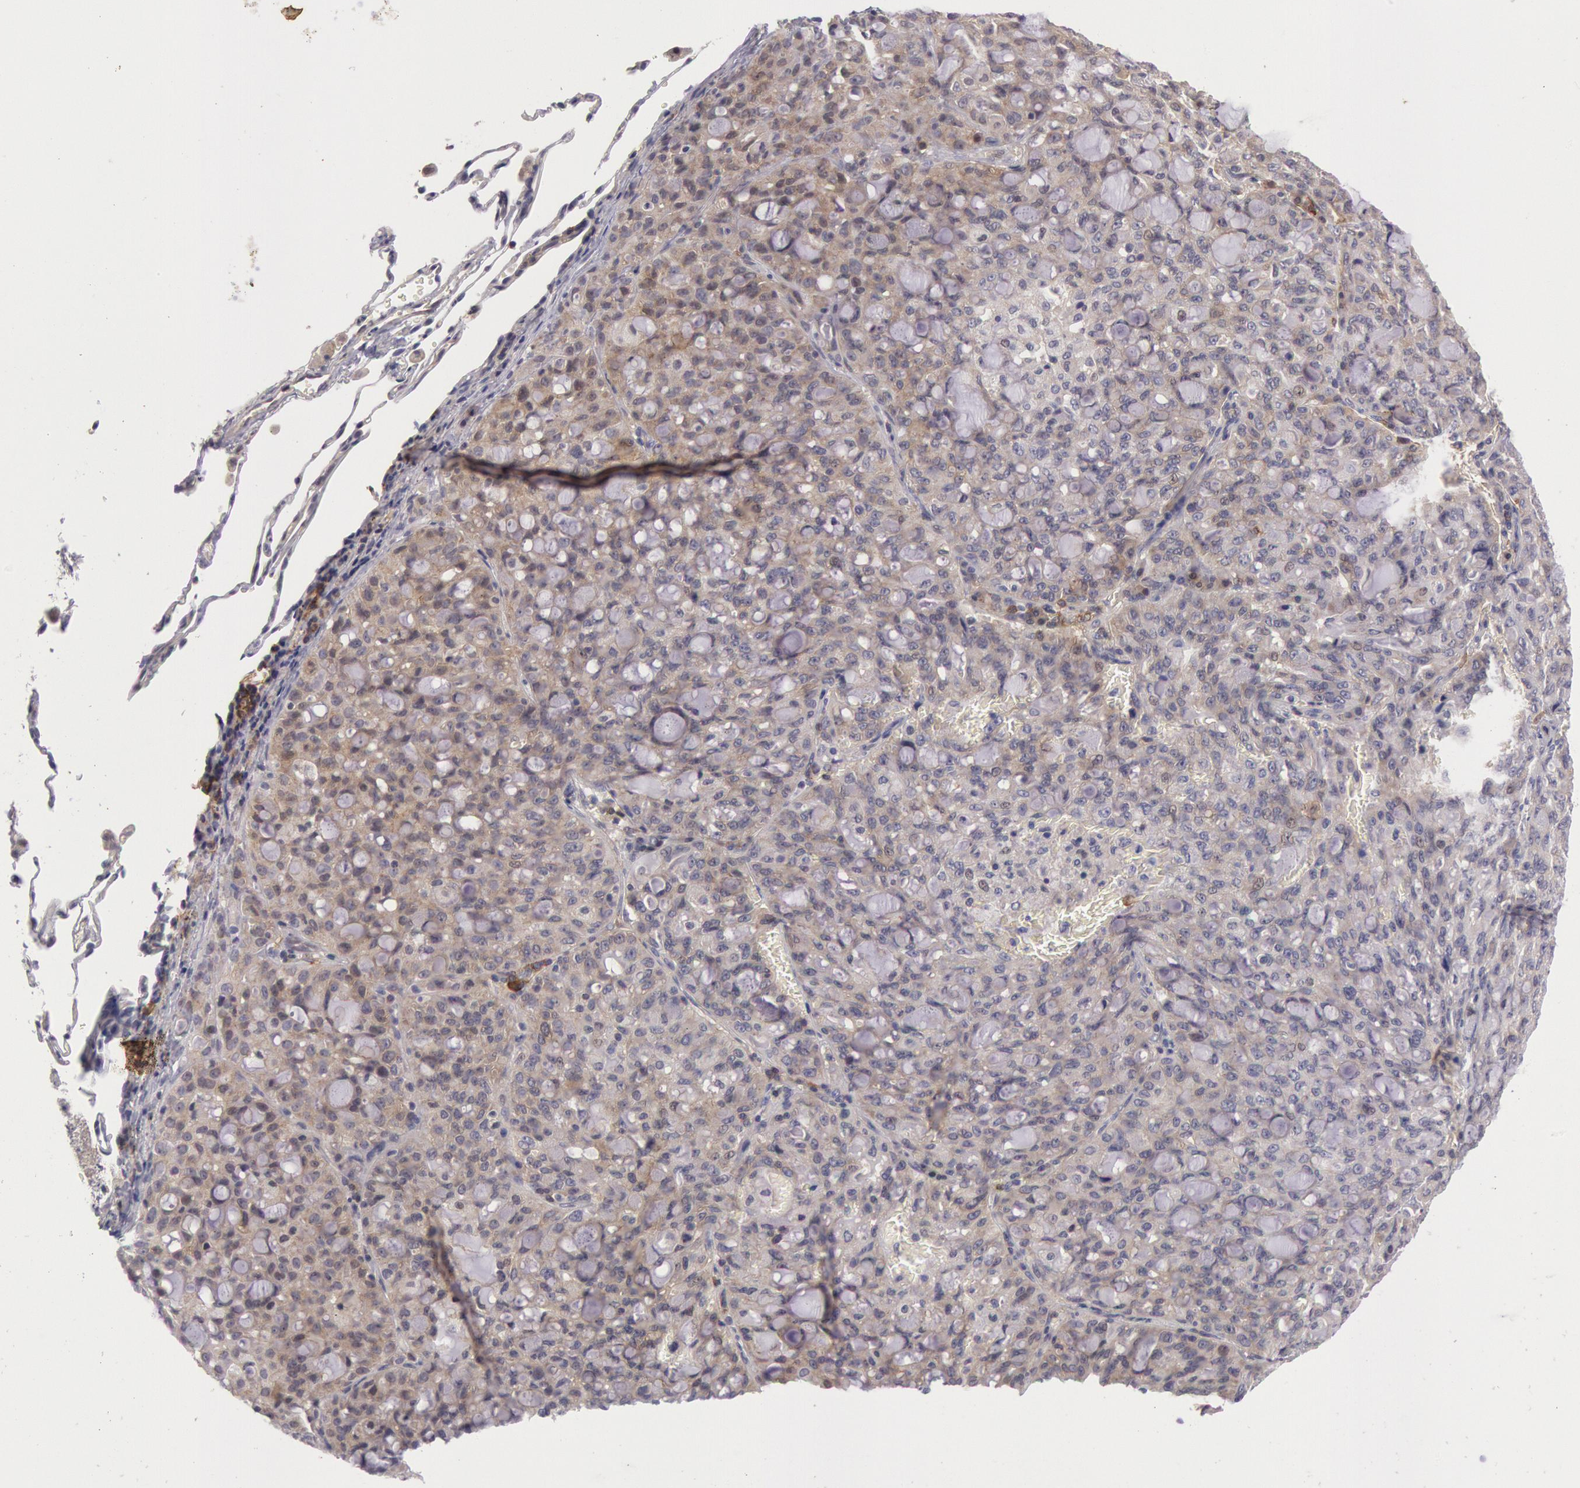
{"staining": {"intensity": "weak", "quantity": "25%-75%", "location": "cytoplasmic/membranous"}, "tissue": "lung cancer", "cell_type": "Tumor cells", "image_type": "cancer", "snomed": [{"axis": "morphology", "description": "Adenocarcinoma, NOS"}, {"axis": "topography", "description": "Lung"}], "caption": "High-magnification brightfield microscopy of lung adenocarcinoma stained with DAB (3,3'-diaminobenzidine) (brown) and counterstained with hematoxylin (blue). tumor cells exhibit weak cytoplasmic/membranous expression is appreciated in approximately25%-75% of cells. (DAB = brown stain, brightfield microscopy at high magnification).", "gene": "TRIB2", "patient": {"sex": "female", "age": 44}}